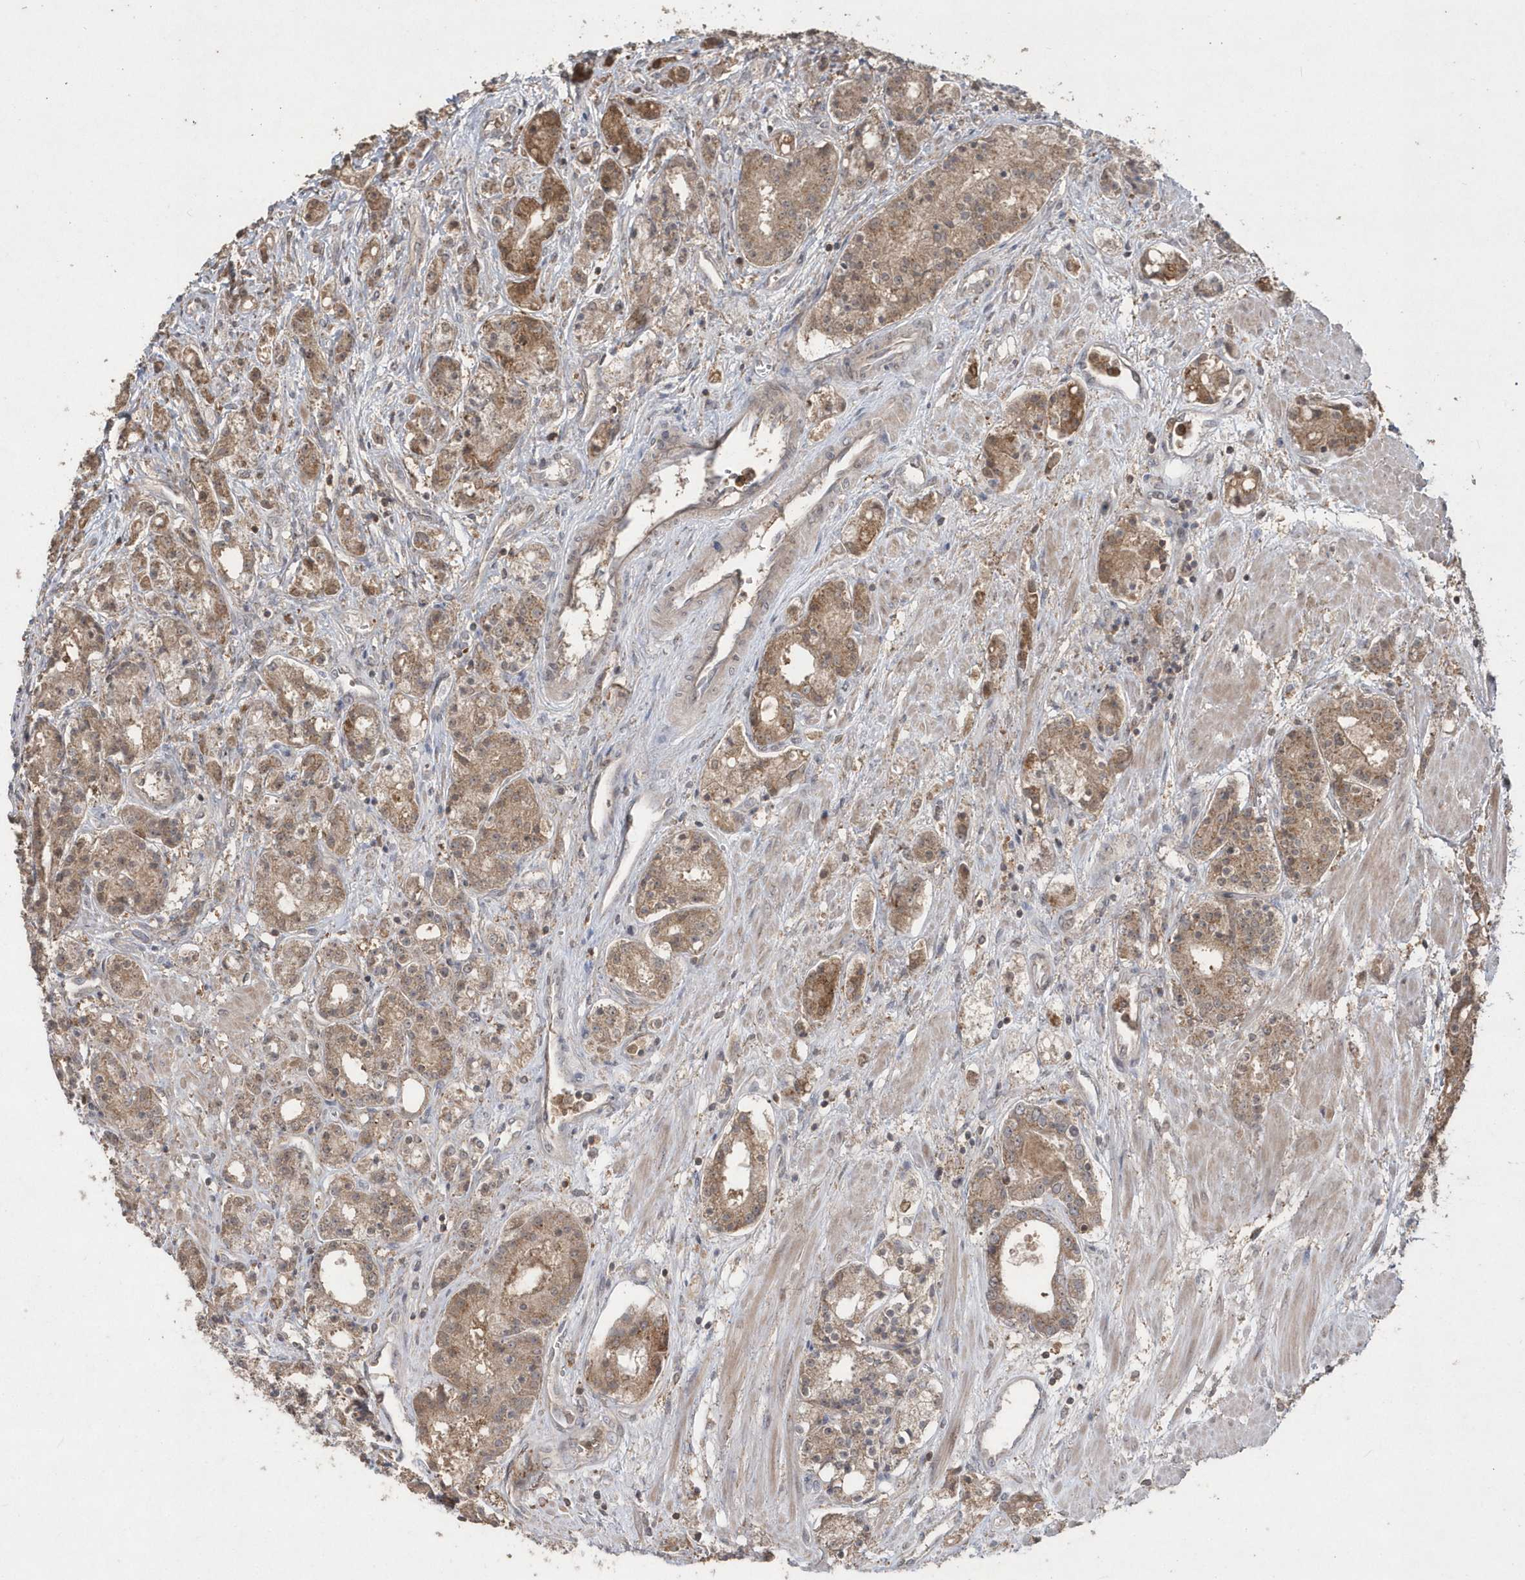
{"staining": {"intensity": "moderate", "quantity": ">75%", "location": "cytoplasmic/membranous"}, "tissue": "prostate cancer", "cell_type": "Tumor cells", "image_type": "cancer", "snomed": [{"axis": "morphology", "description": "Adenocarcinoma, High grade"}, {"axis": "topography", "description": "Prostate"}], "caption": "This histopathology image demonstrates IHC staining of prostate adenocarcinoma (high-grade), with medium moderate cytoplasmic/membranous expression in about >75% of tumor cells.", "gene": "GEMIN6", "patient": {"sex": "male", "age": 60}}